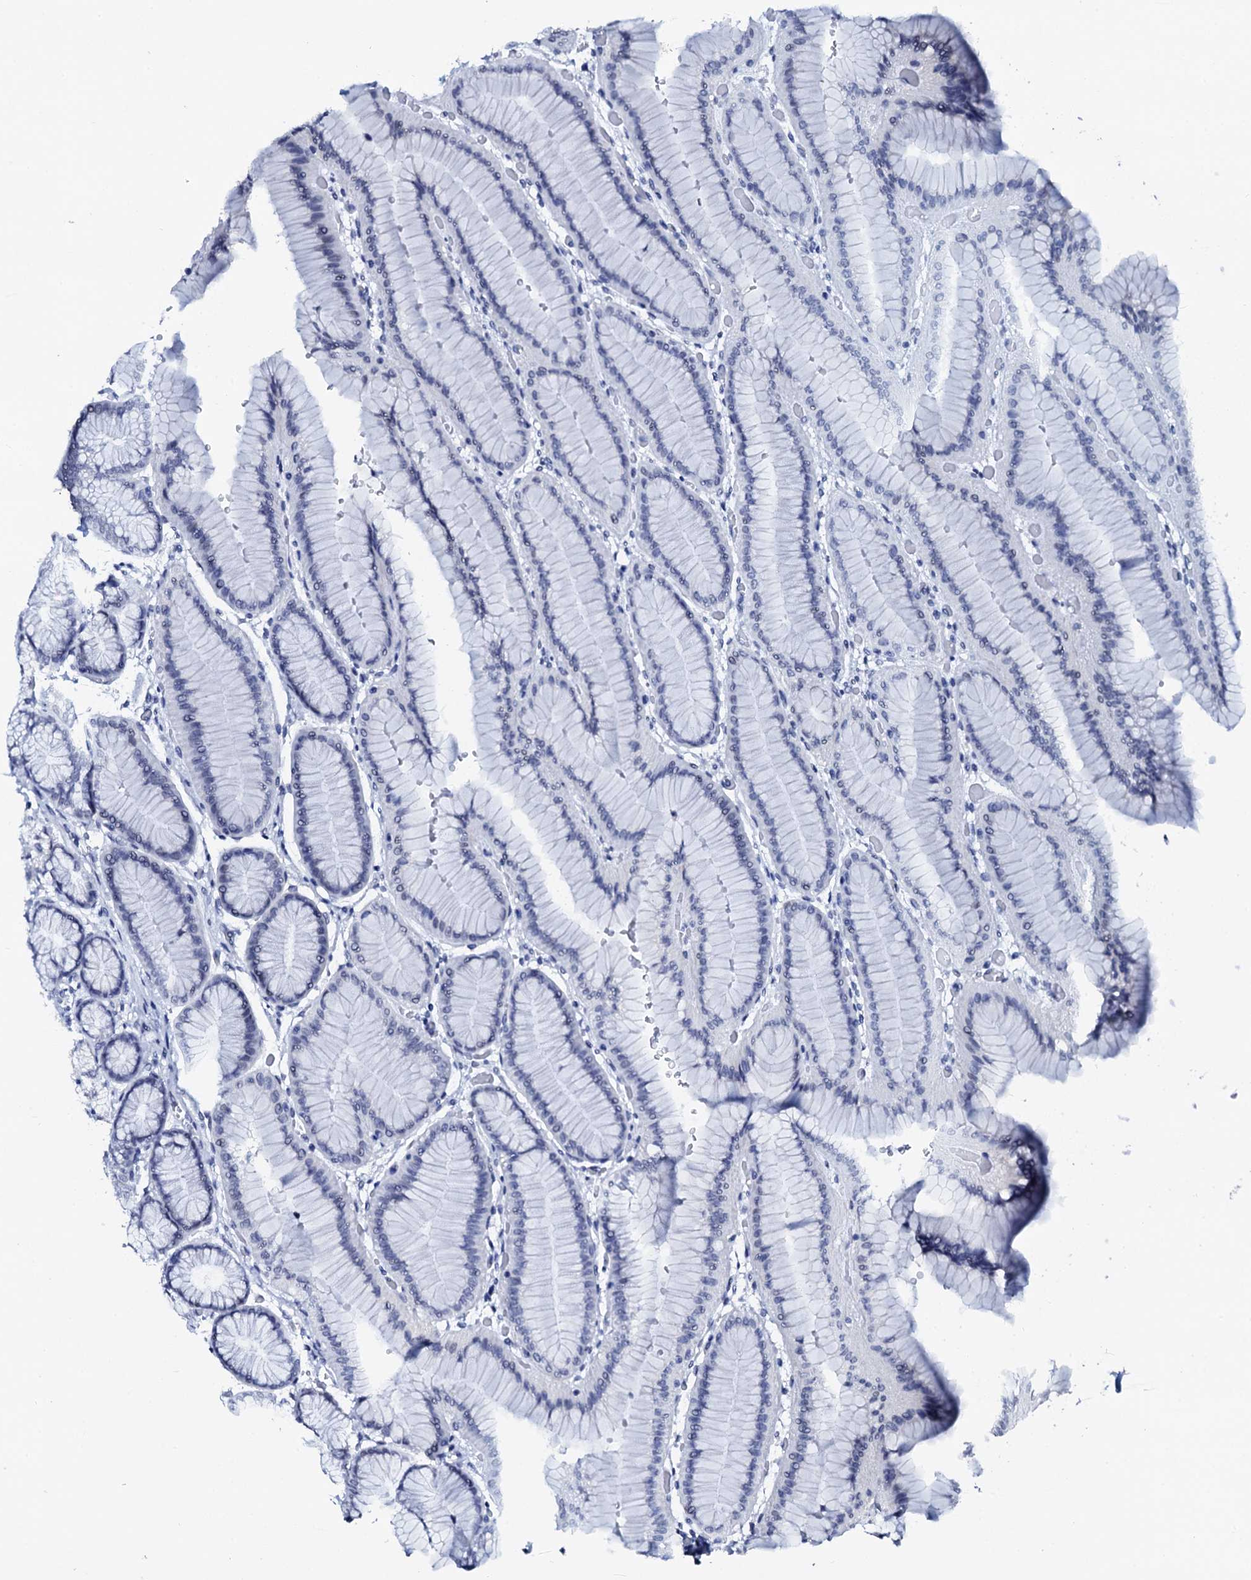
{"staining": {"intensity": "negative", "quantity": "none", "location": "none"}, "tissue": "stomach", "cell_type": "Glandular cells", "image_type": "normal", "snomed": [{"axis": "morphology", "description": "Normal tissue, NOS"}, {"axis": "morphology", "description": "Adenocarcinoma, NOS"}, {"axis": "morphology", "description": "Adenocarcinoma, High grade"}, {"axis": "topography", "description": "Stomach, upper"}, {"axis": "topography", "description": "Stomach"}], "caption": "There is no significant positivity in glandular cells of stomach. Nuclei are stained in blue.", "gene": "SPATA19", "patient": {"sex": "female", "age": 65}}